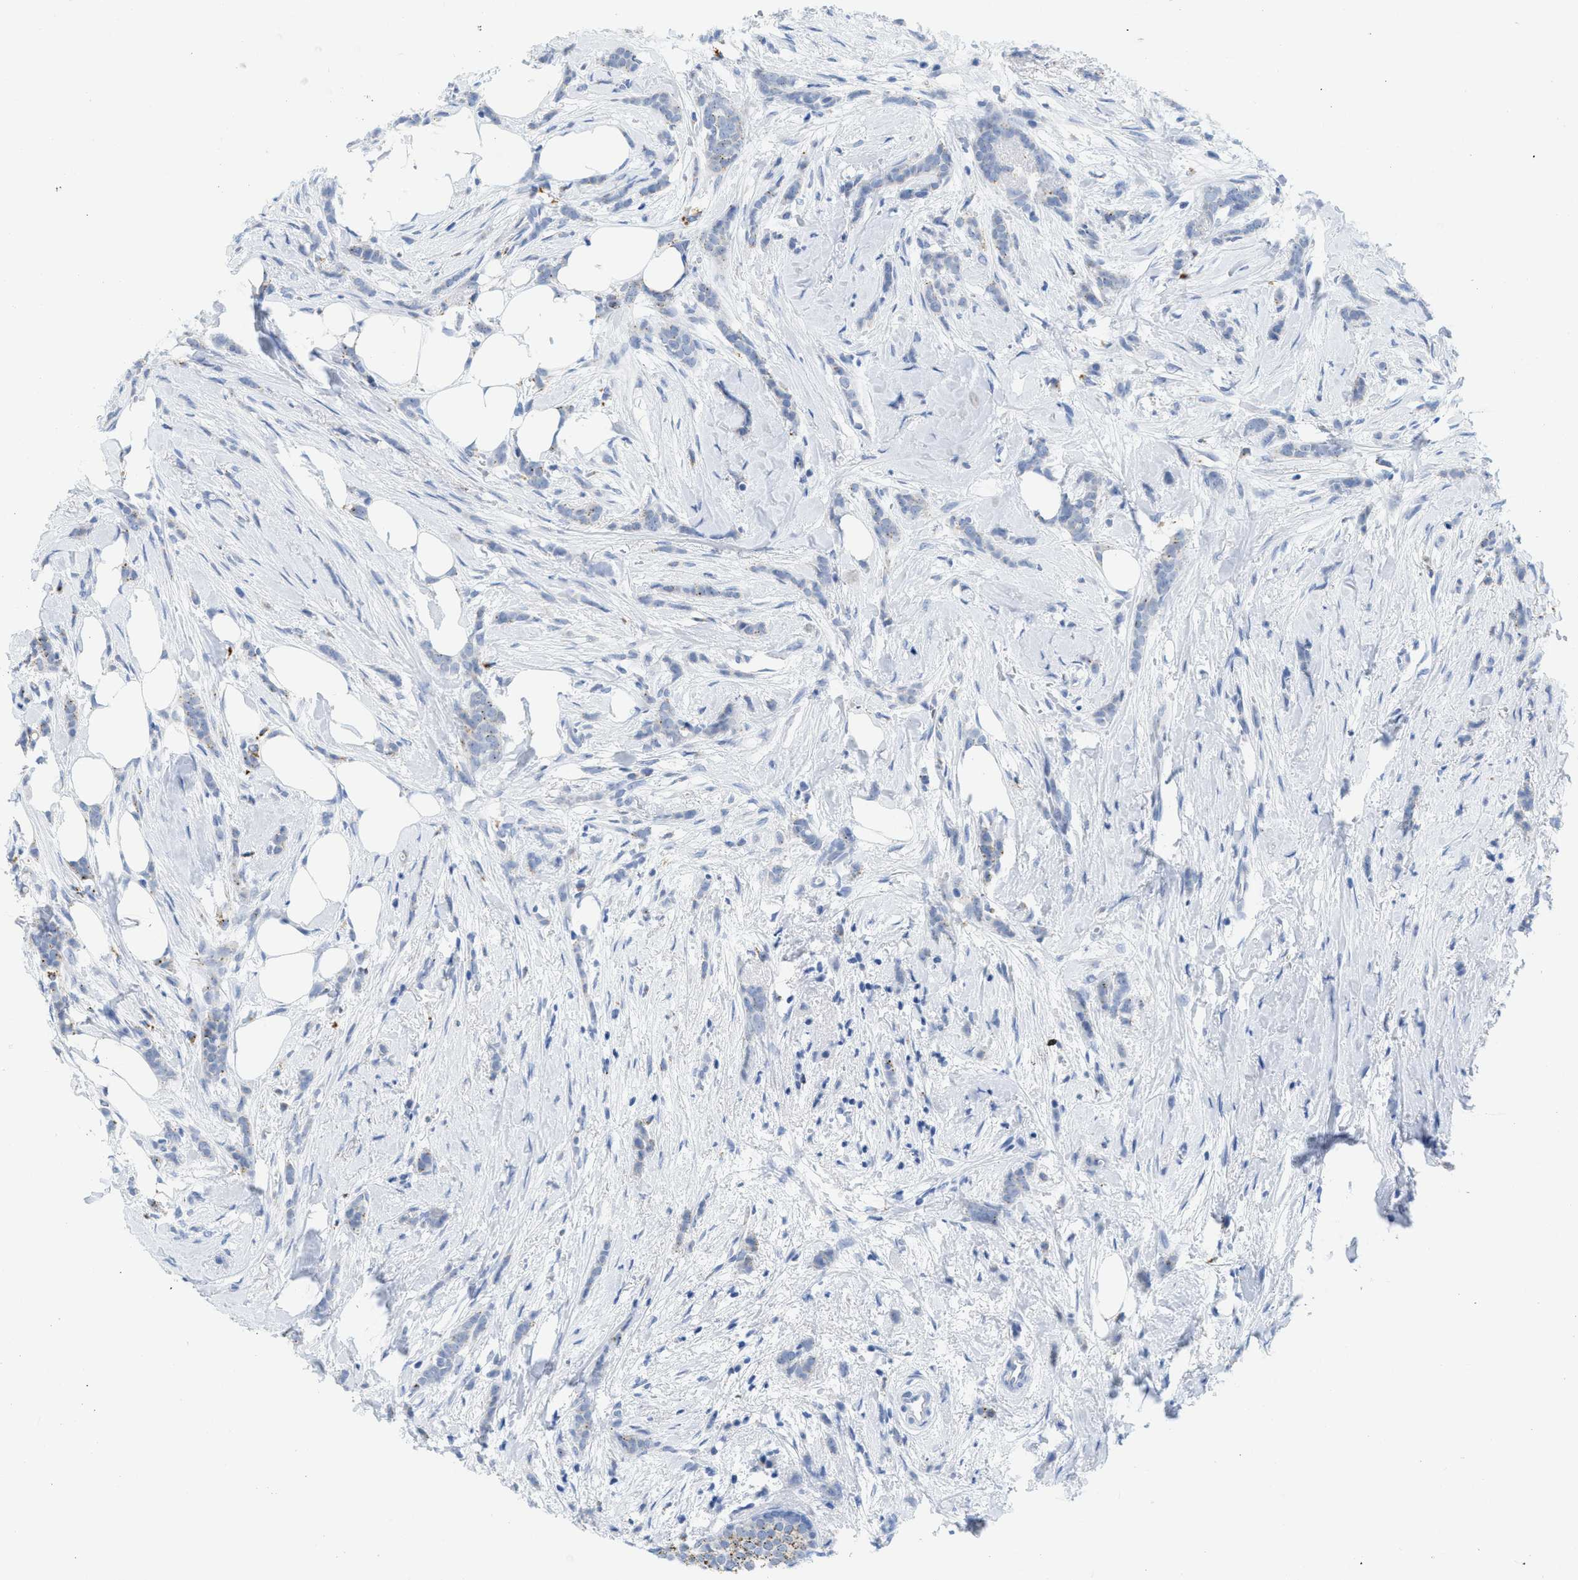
{"staining": {"intensity": "negative", "quantity": "none", "location": "none"}, "tissue": "breast cancer", "cell_type": "Tumor cells", "image_type": "cancer", "snomed": [{"axis": "morphology", "description": "Lobular carcinoma, in situ"}, {"axis": "morphology", "description": "Lobular carcinoma"}, {"axis": "topography", "description": "Breast"}], "caption": "IHC photomicrograph of neoplastic tissue: human breast cancer (lobular carcinoma) stained with DAB exhibits no significant protein expression in tumor cells.", "gene": "WDR4", "patient": {"sex": "female", "age": 41}}